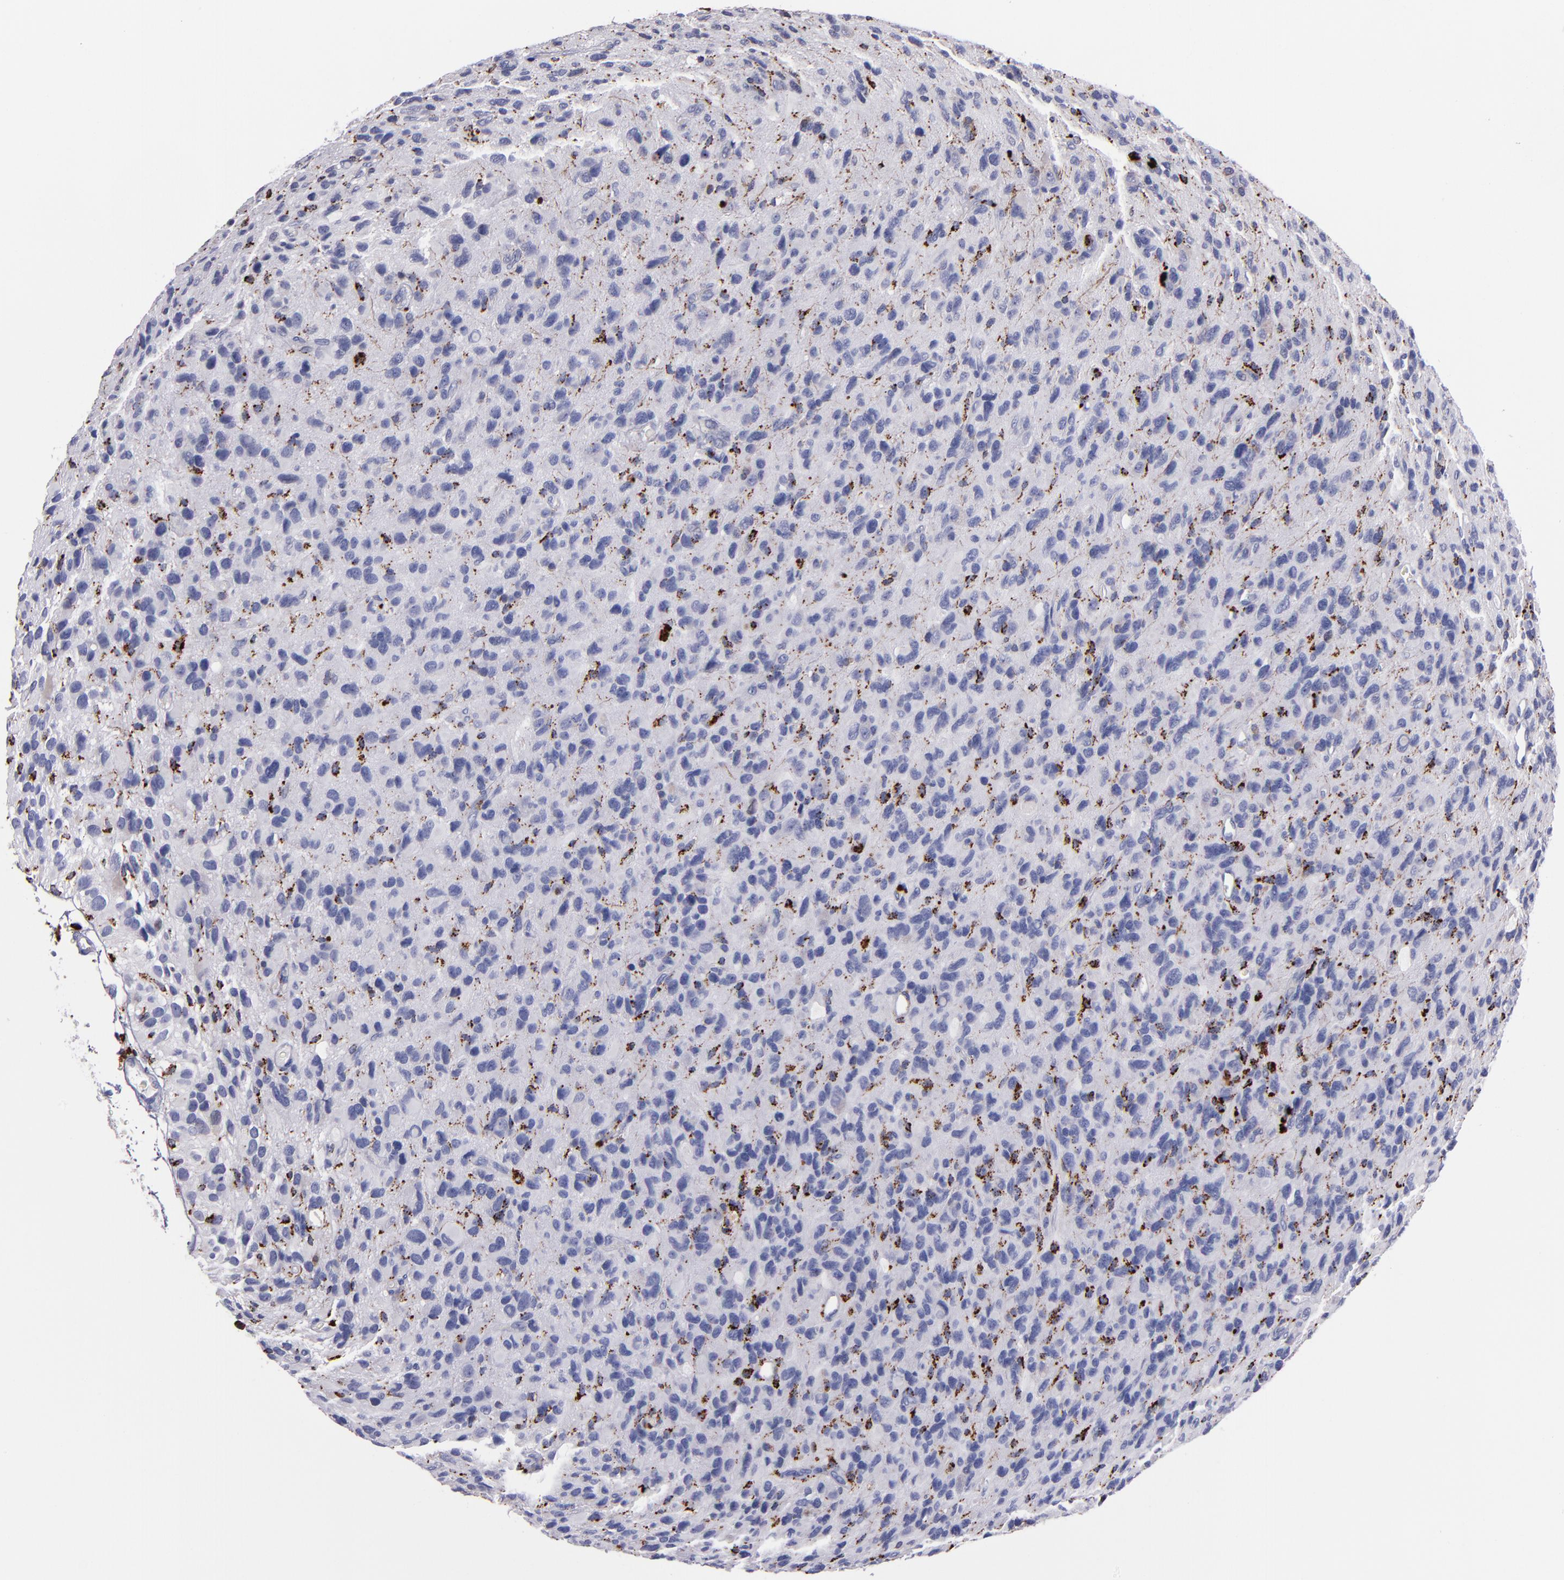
{"staining": {"intensity": "moderate", "quantity": "<25%", "location": "cytoplasmic/membranous"}, "tissue": "glioma", "cell_type": "Tumor cells", "image_type": "cancer", "snomed": [{"axis": "morphology", "description": "Glioma, malignant, High grade"}, {"axis": "topography", "description": "Brain"}], "caption": "Glioma stained for a protein (brown) displays moderate cytoplasmic/membranous positive staining in about <25% of tumor cells.", "gene": "CTSS", "patient": {"sex": "male", "age": 77}}